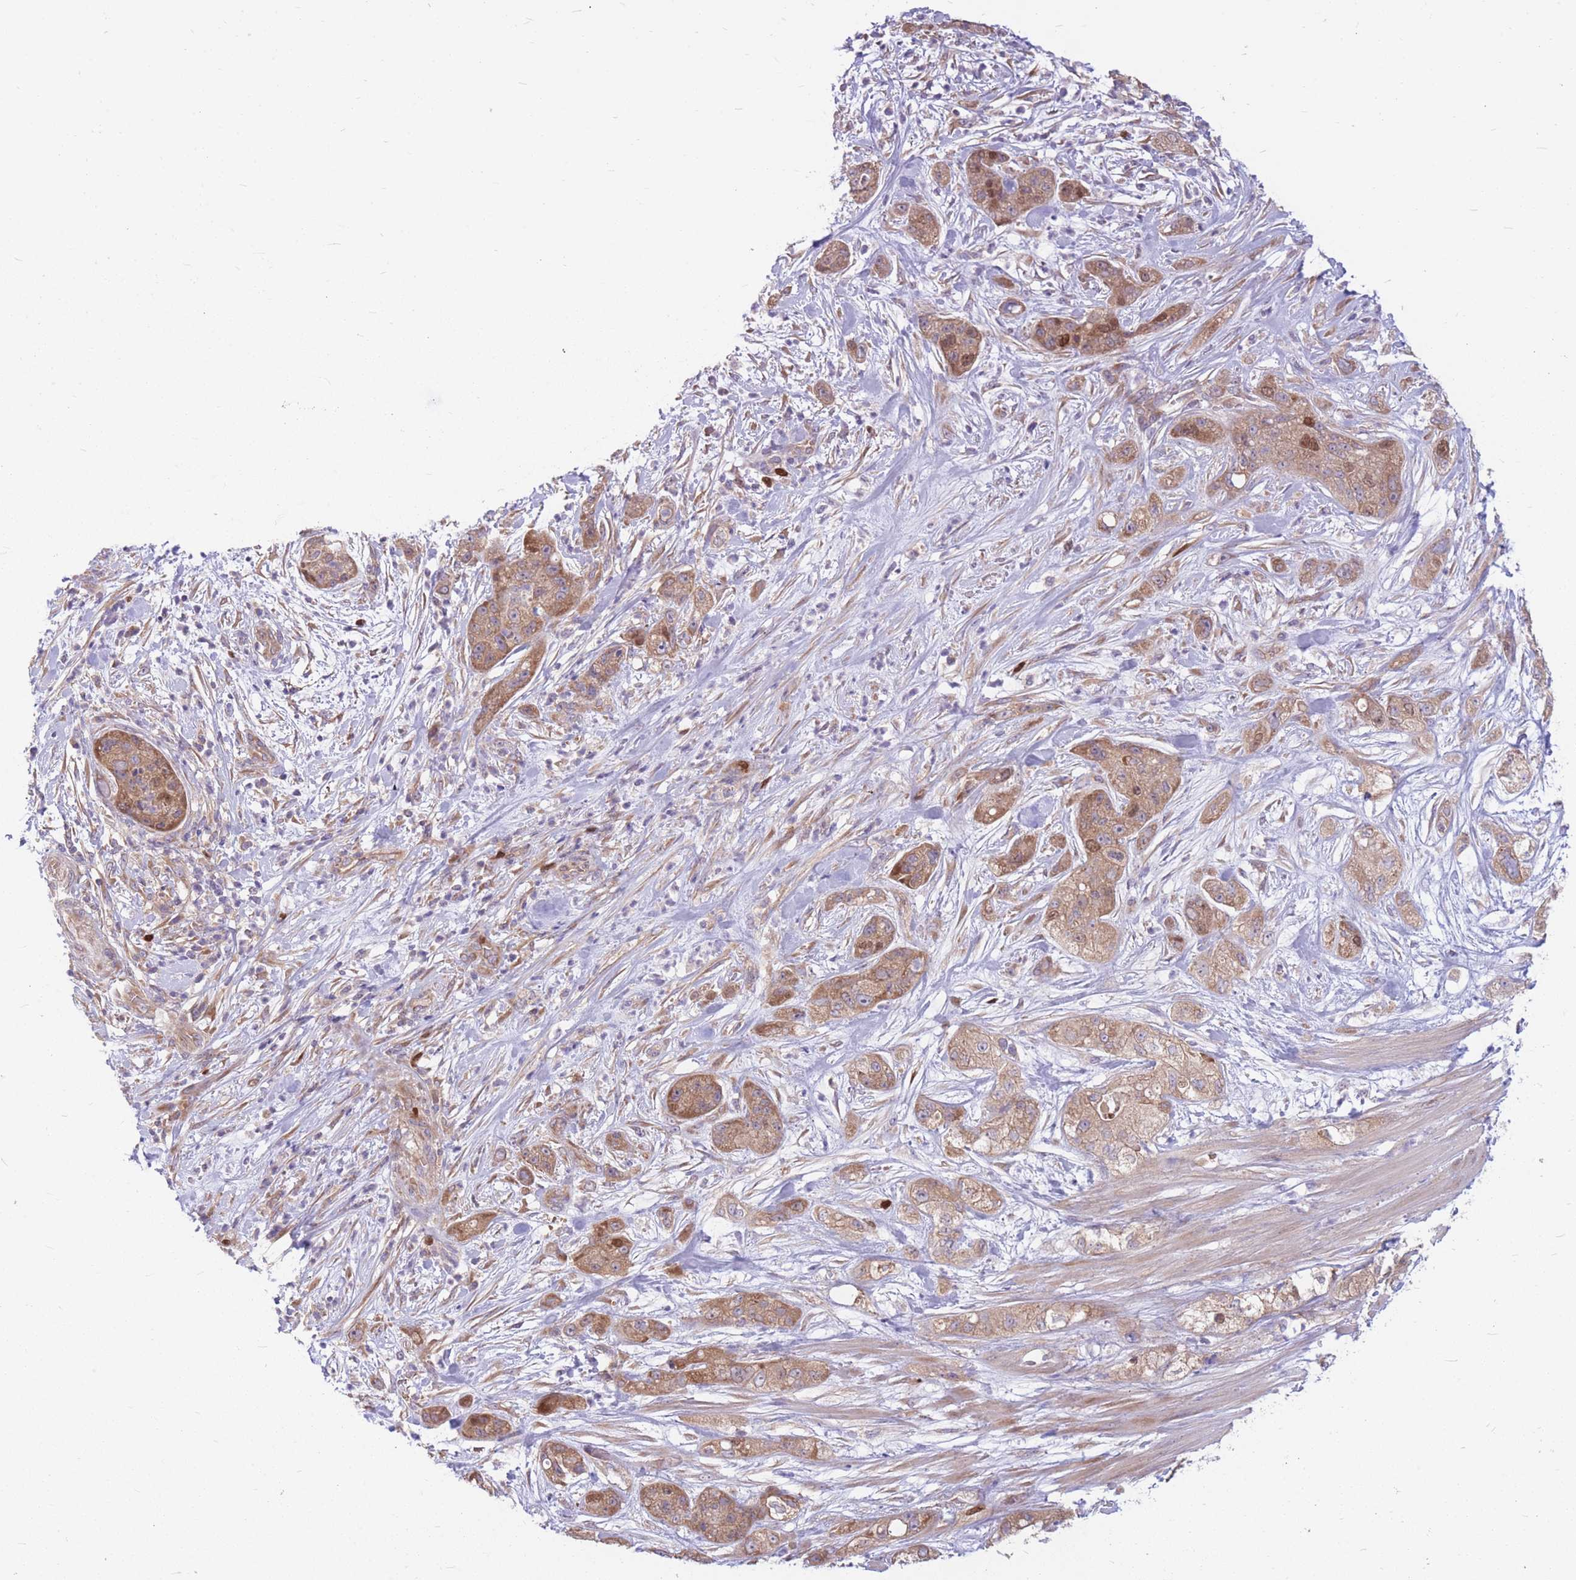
{"staining": {"intensity": "moderate", "quantity": ">75%", "location": "cytoplasmic/membranous,nuclear"}, "tissue": "pancreatic cancer", "cell_type": "Tumor cells", "image_type": "cancer", "snomed": [{"axis": "morphology", "description": "Adenocarcinoma, NOS"}, {"axis": "topography", "description": "Pancreas"}], "caption": "Moderate cytoplasmic/membranous and nuclear protein expression is seen in about >75% of tumor cells in pancreatic cancer (adenocarcinoma).", "gene": "GMNN", "patient": {"sex": "female", "age": 78}}